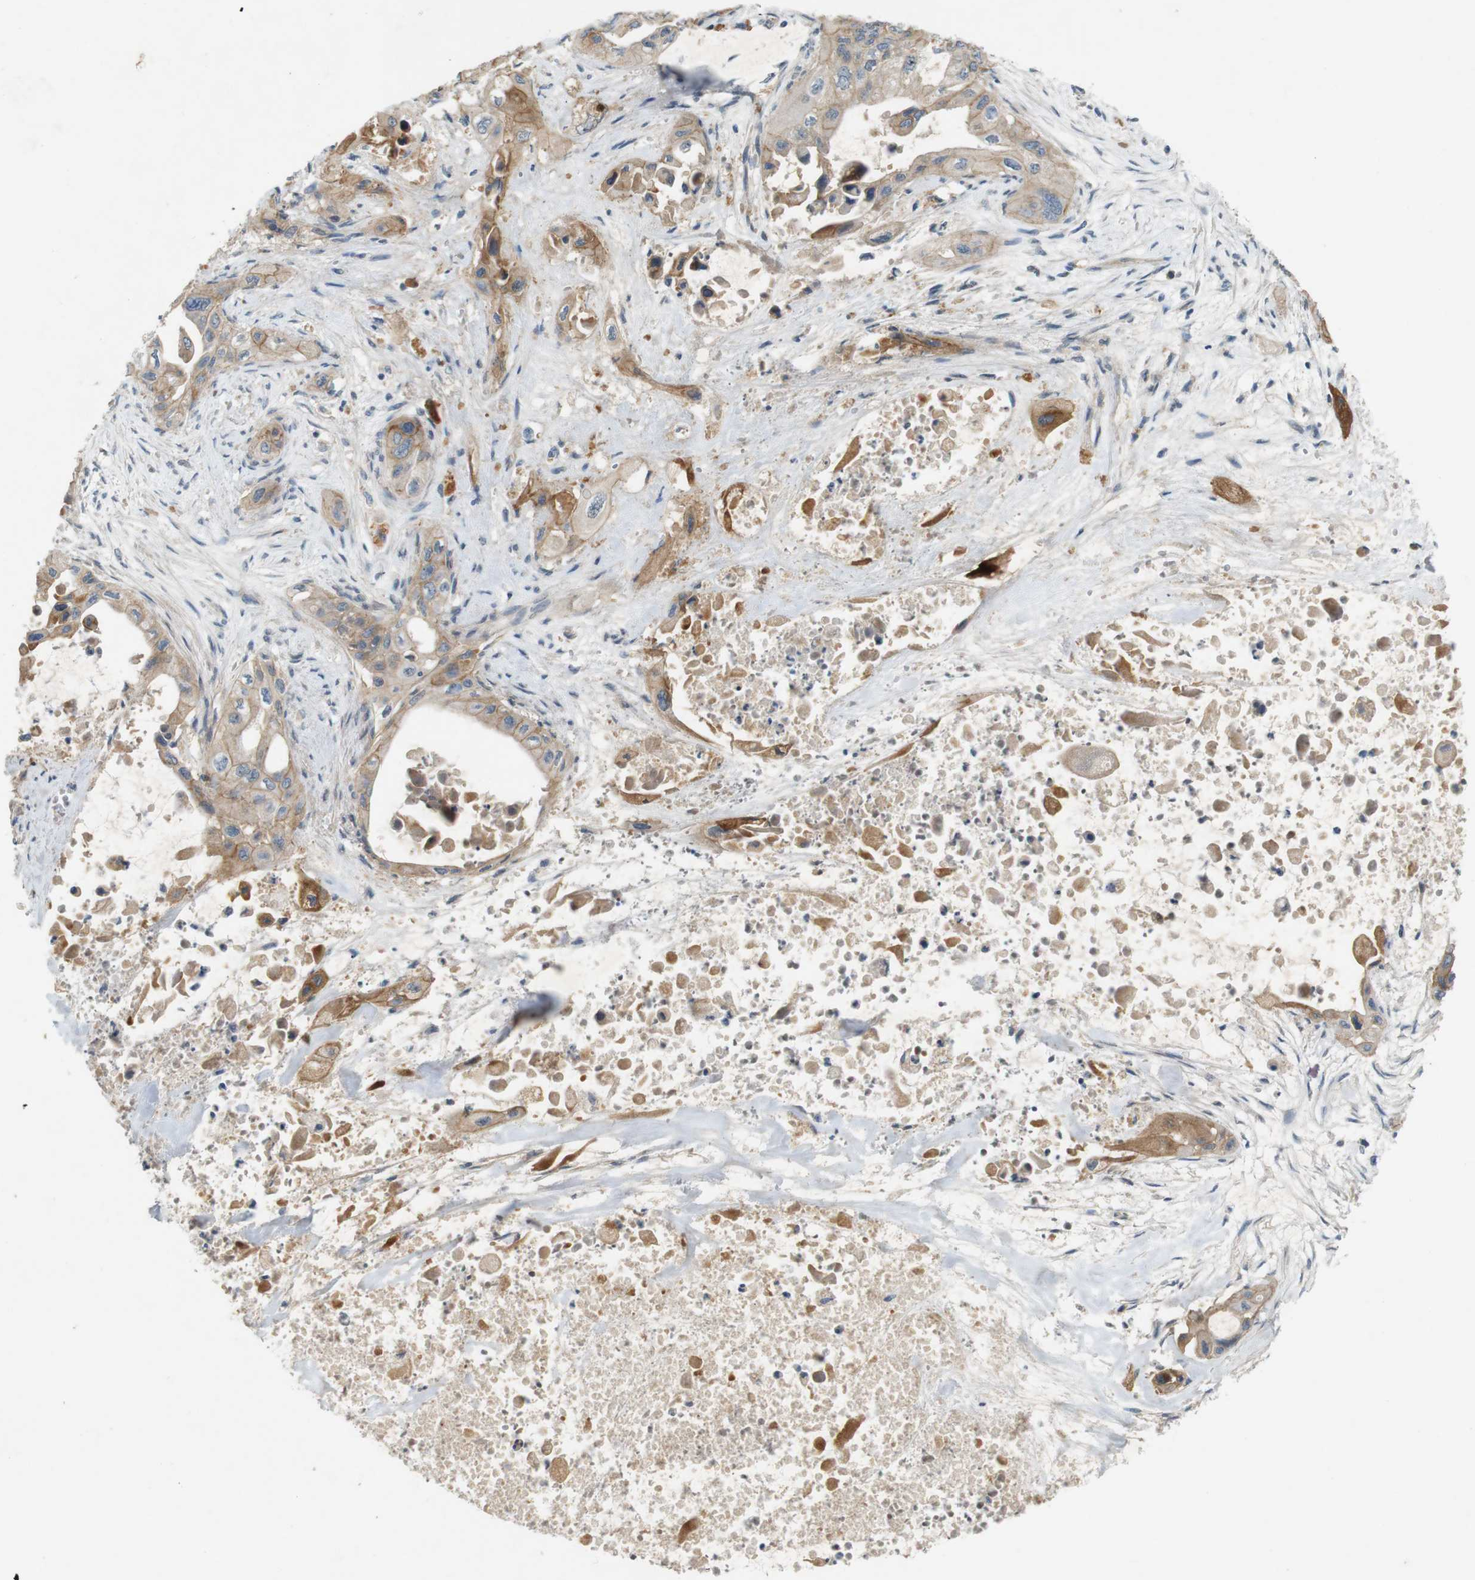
{"staining": {"intensity": "moderate", "quantity": ">75%", "location": "cytoplasmic/membranous"}, "tissue": "pancreatic cancer", "cell_type": "Tumor cells", "image_type": "cancer", "snomed": [{"axis": "morphology", "description": "Adenocarcinoma, NOS"}, {"axis": "topography", "description": "Pancreas"}], "caption": "Human adenocarcinoma (pancreatic) stained with a brown dye exhibits moderate cytoplasmic/membranous positive expression in approximately >75% of tumor cells.", "gene": "PVR", "patient": {"sex": "male", "age": 73}}